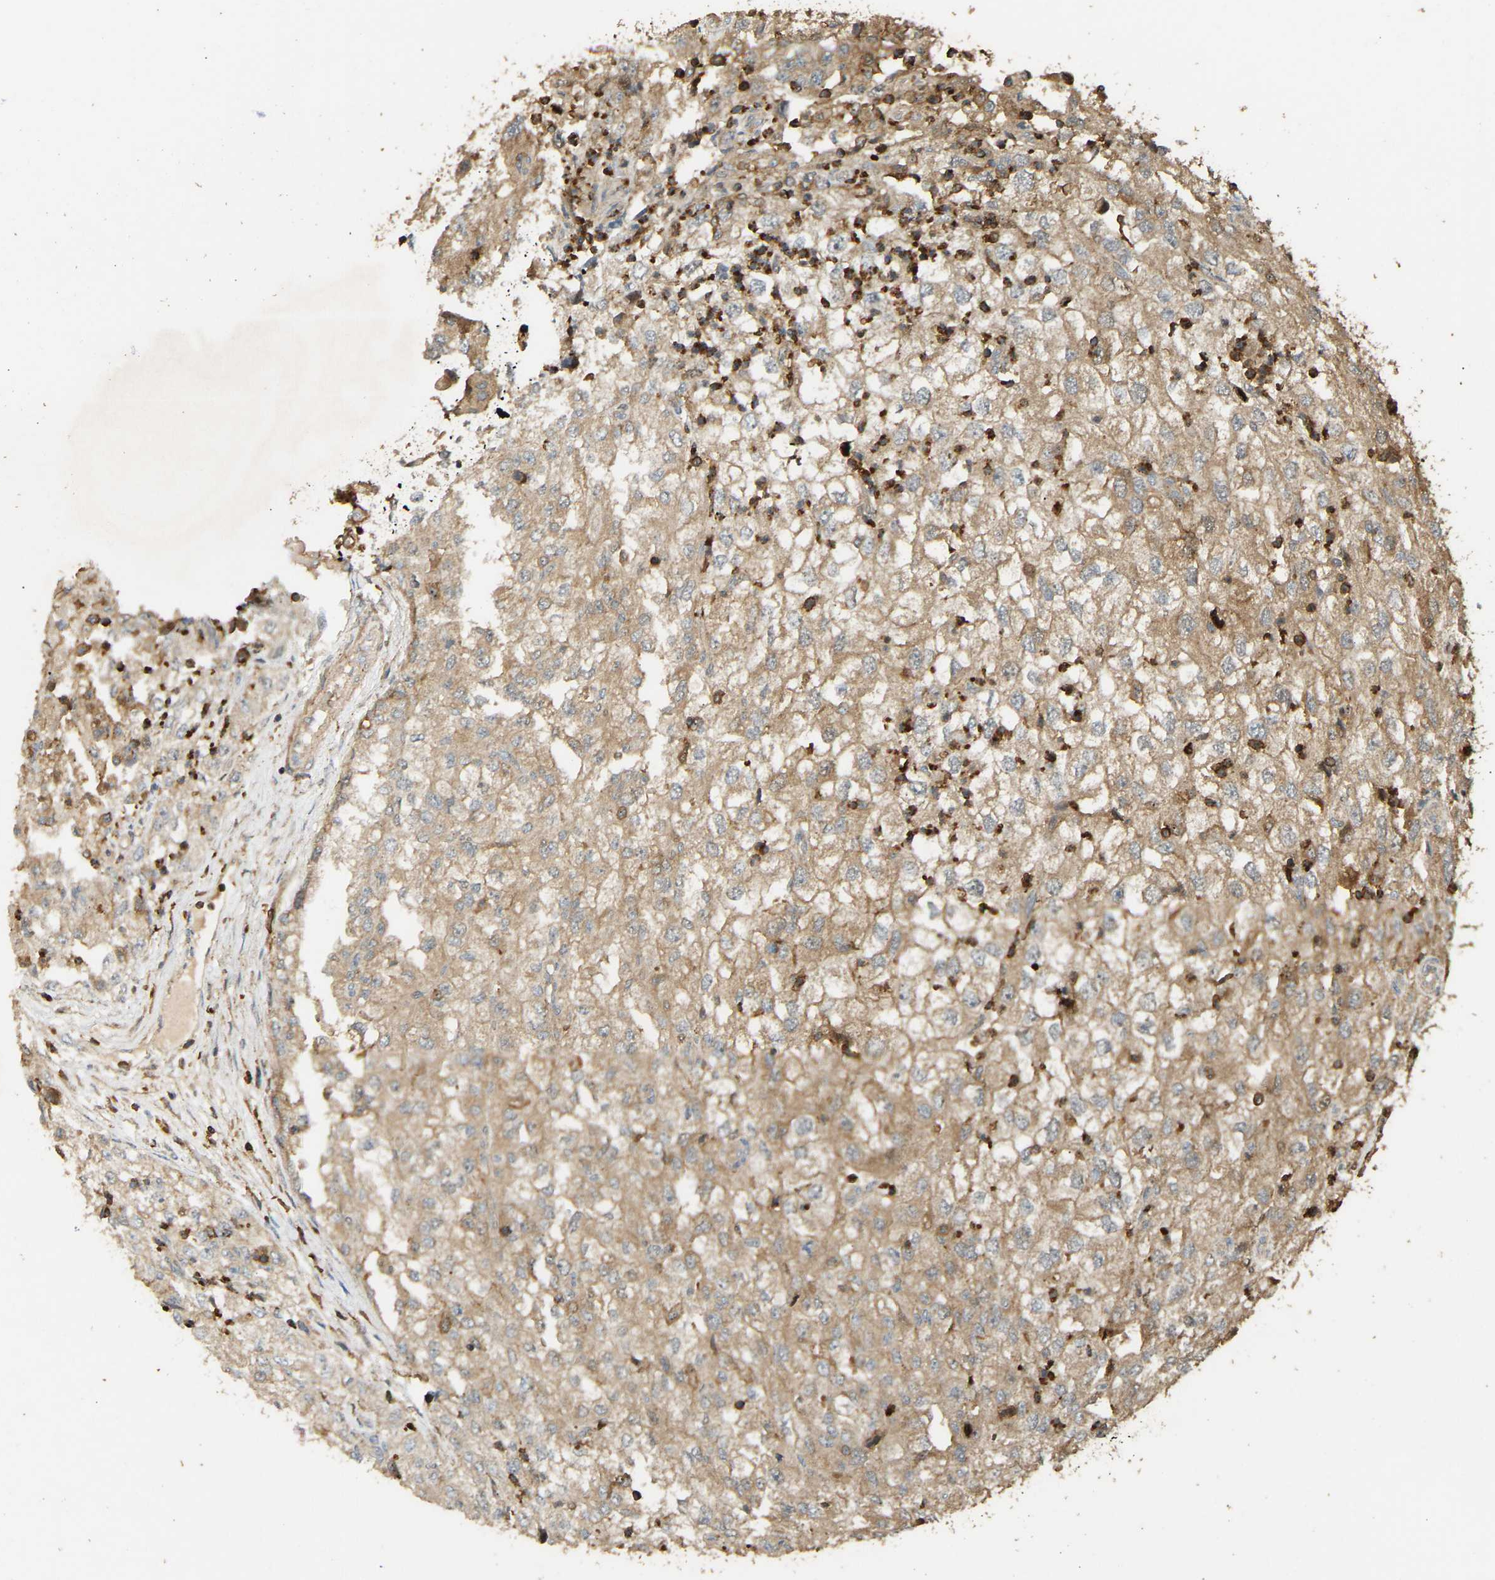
{"staining": {"intensity": "weak", "quantity": ">75%", "location": "cytoplasmic/membranous"}, "tissue": "renal cancer", "cell_type": "Tumor cells", "image_type": "cancer", "snomed": [{"axis": "morphology", "description": "Adenocarcinoma, NOS"}, {"axis": "topography", "description": "Kidney"}], "caption": "Immunohistochemistry histopathology image of neoplastic tissue: human renal cancer (adenocarcinoma) stained using immunohistochemistry exhibits low levels of weak protein expression localized specifically in the cytoplasmic/membranous of tumor cells, appearing as a cytoplasmic/membranous brown color.", "gene": "GOPC", "patient": {"sex": "female", "age": 54}}